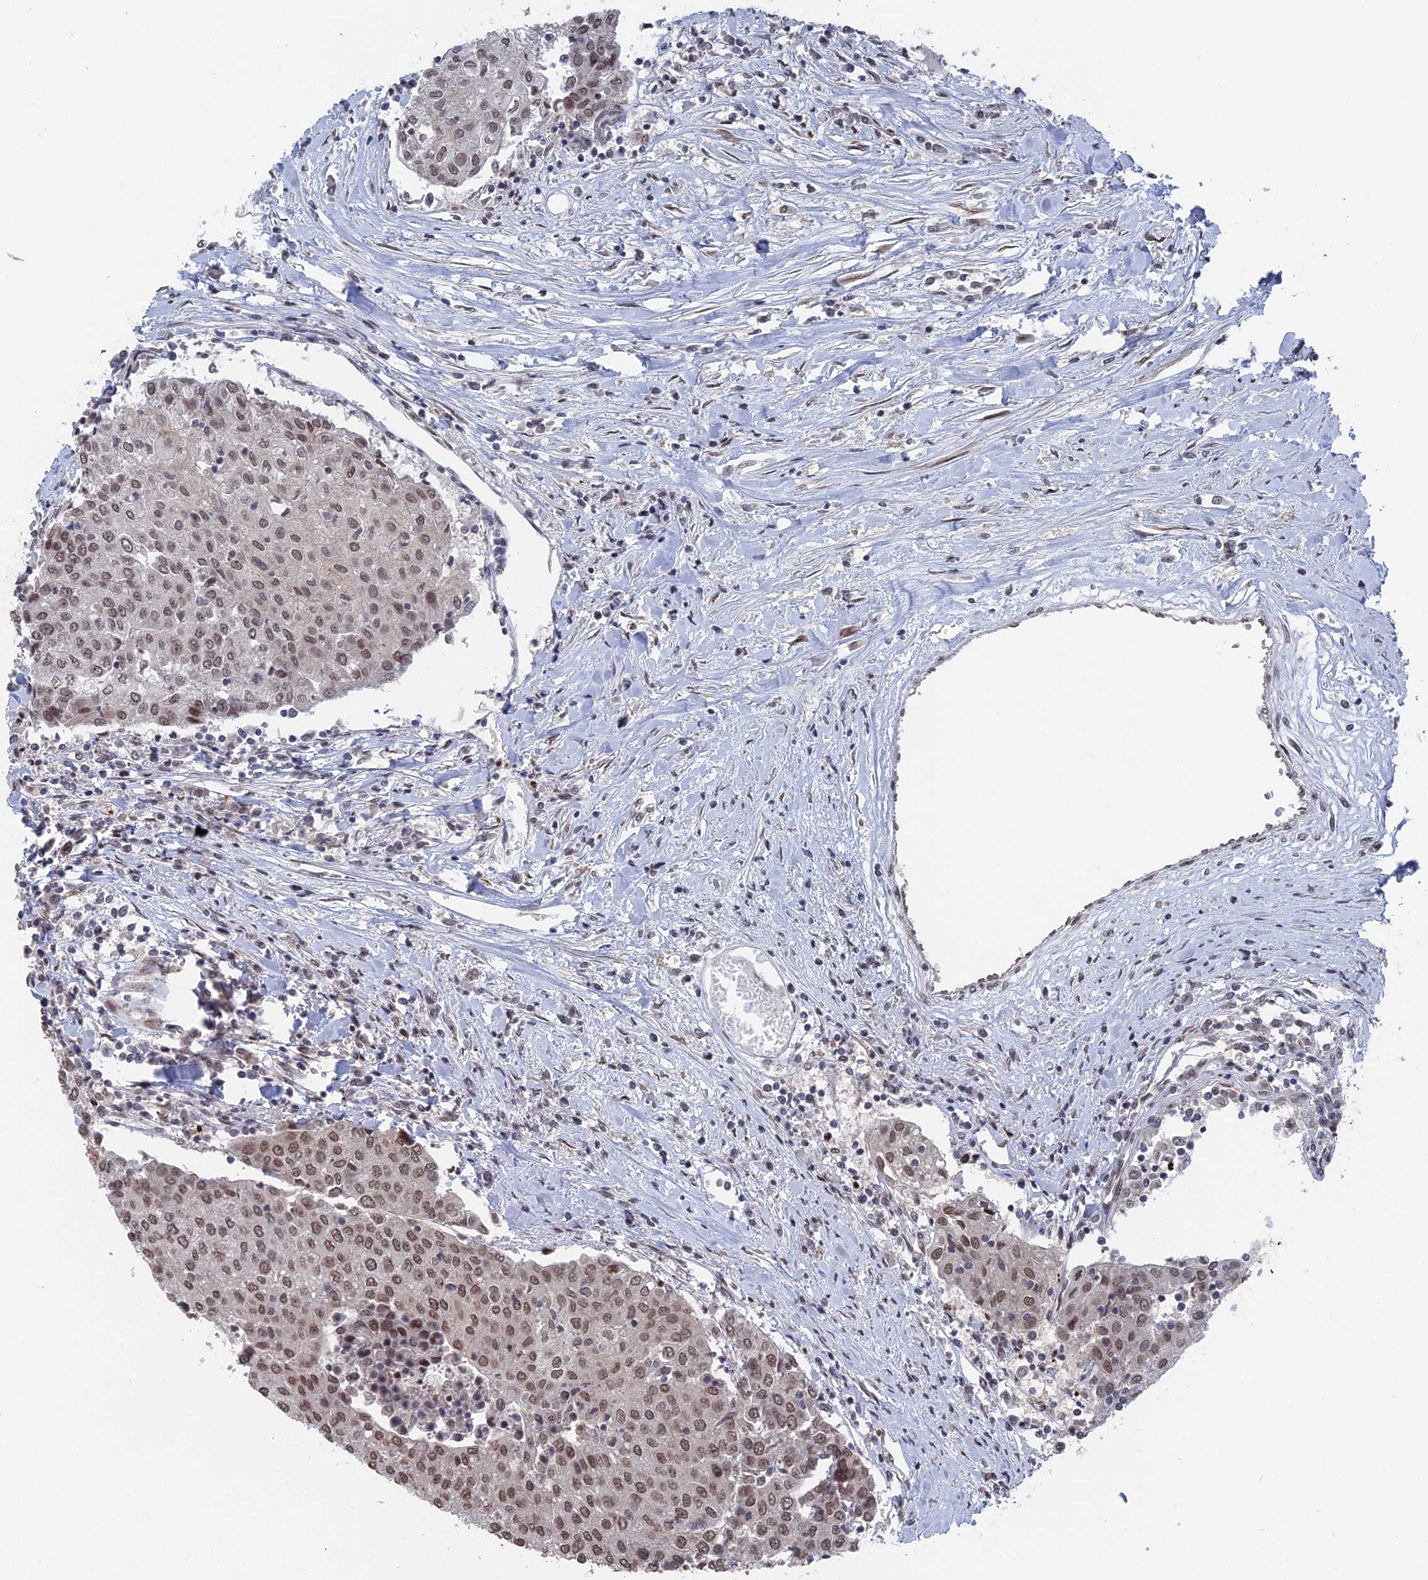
{"staining": {"intensity": "moderate", "quantity": ">75%", "location": "nuclear"}, "tissue": "urothelial cancer", "cell_type": "Tumor cells", "image_type": "cancer", "snomed": [{"axis": "morphology", "description": "Urothelial carcinoma, High grade"}, {"axis": "topography", "description": "Urinary bladder"}], "caption": "Approximately >75% of tumor cells in high-grade urothelial carcinoma show moderate nuclear protein staining as visualized by brown immunohistochemical staining.", "gene": "NR2C2AP", "patient": {"sex": "female", "age": 85}}